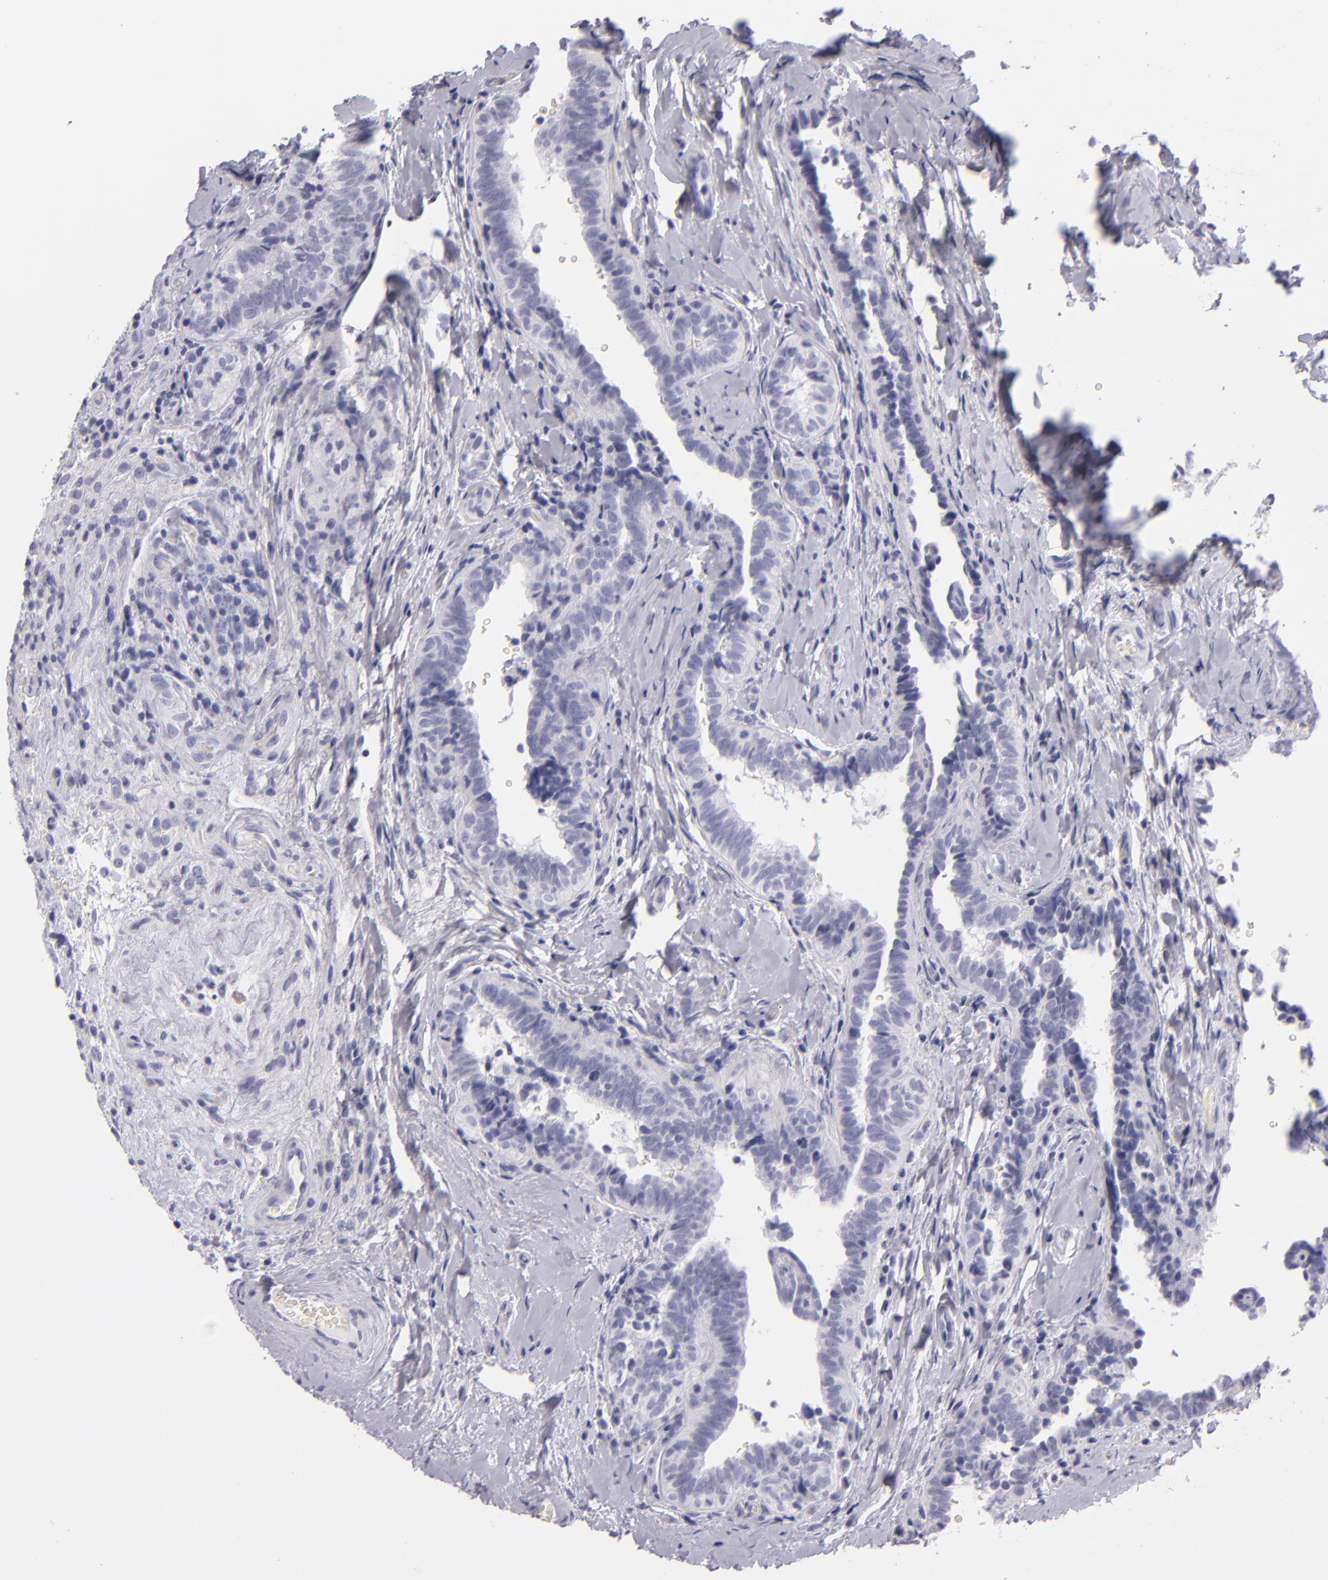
{"staining": {"intensity": "negative", "quantity": "none", "location": "none"}, "tissue": "testis cancer", "cell_type": "Tumor cells", "image_type": "cancer", "snomed": [{"axis": "morphology", "description": "Seminoma, NOS"}, {"axis": "topography", "description": "Testis"}], "caption": "DAB (3,3'-diaminobenzidine) immunohistochemical staining of testis cancer demonstrates no significant positivity in tumor cells.", "gene": "VIL1", "patient": {"sex": "male", "age": 32}}